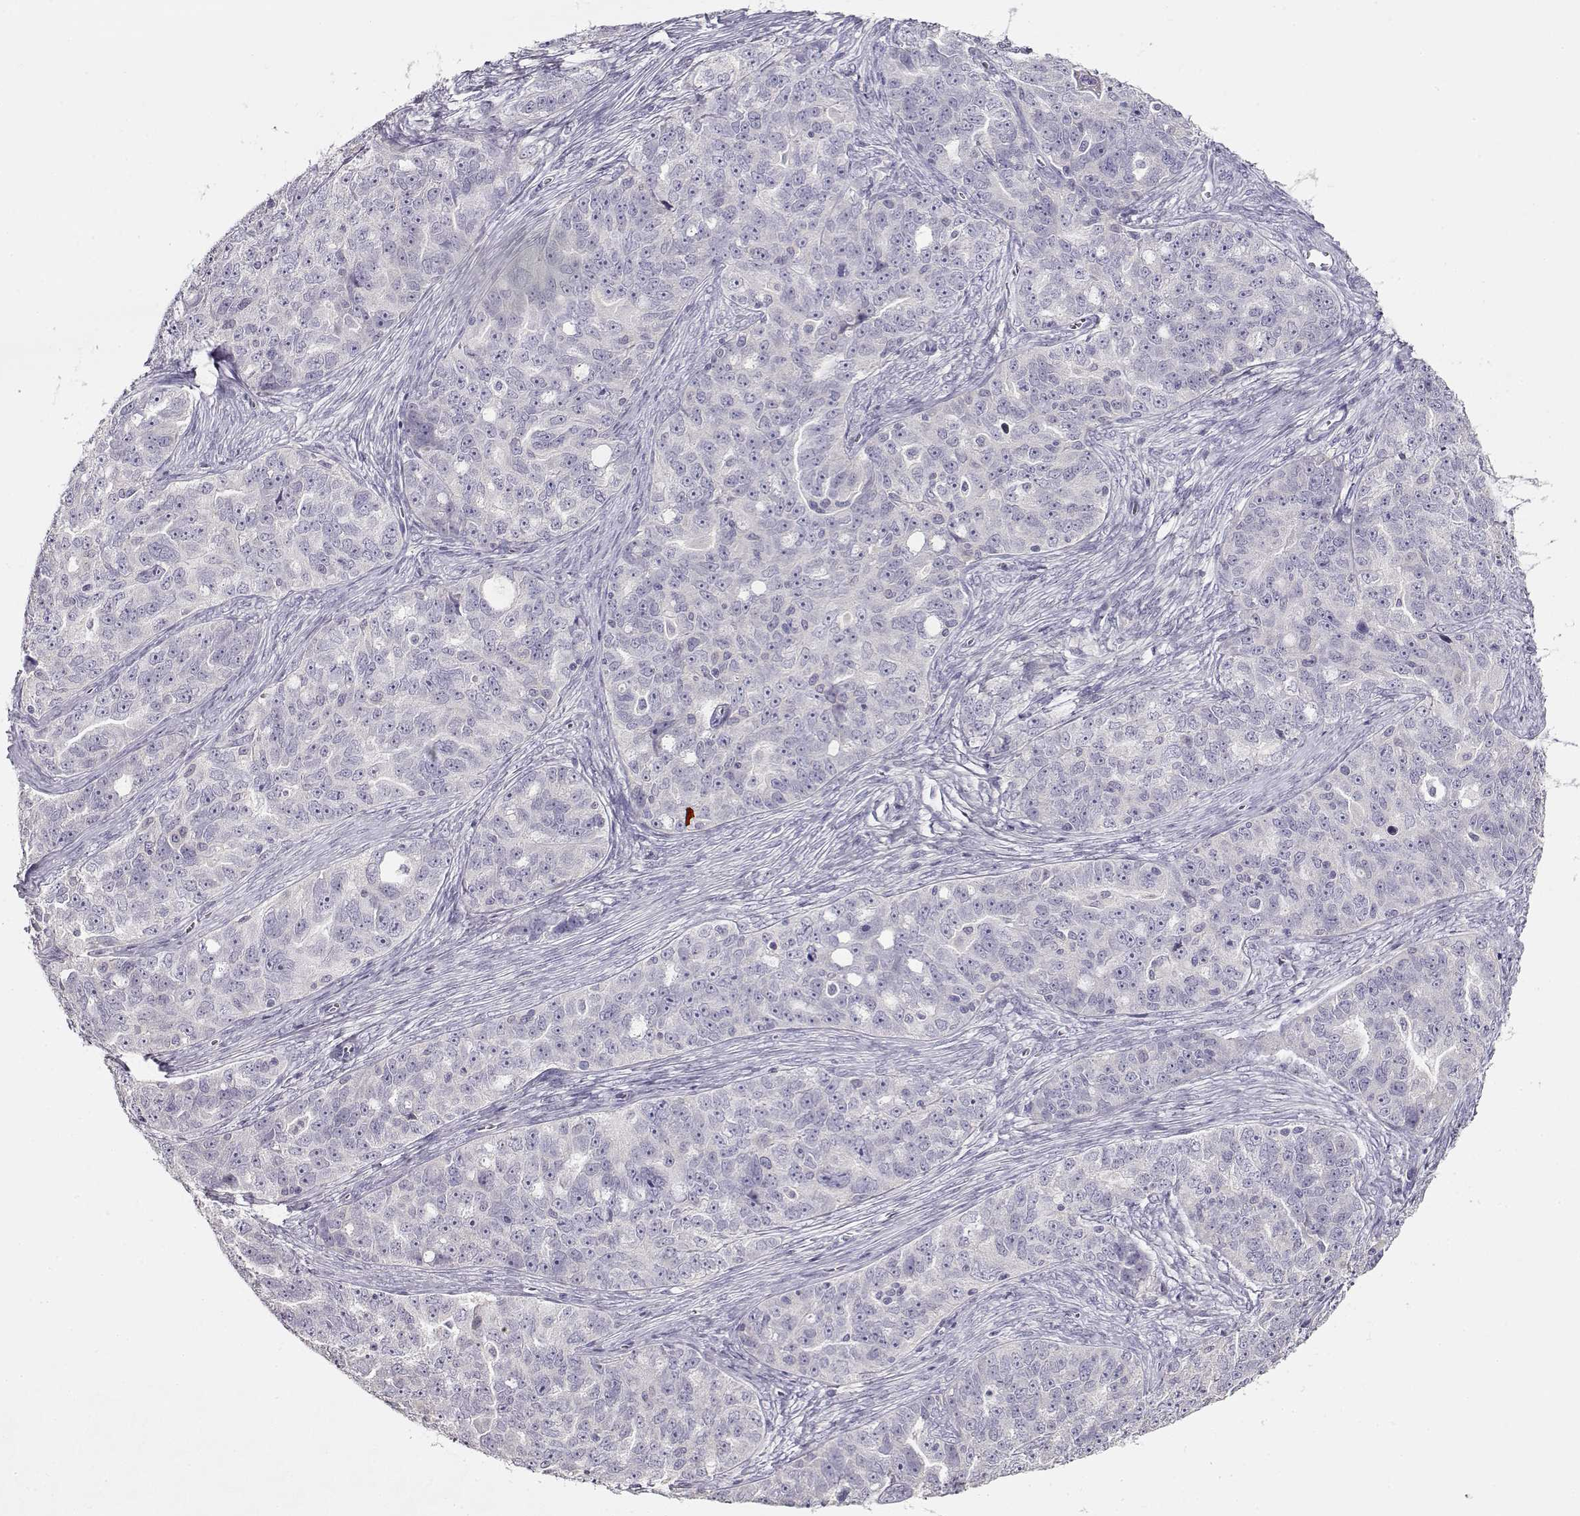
{"staining": {"intensity": "negative", "quantity": "none", "location": "none"}, "tissue": "ovarian cancer", "cell_type": "Tumor cells", "image_type": "cancer", "snomed": [{"axis": "morphology", "description": "Cystadenocarcinoma, serous, NOS"}, {"axis": "topography", "description": "Ovary"}], "caption": "Tumor cells show no significant staining in ovarian serous cystadenocarcinoma.", "gene": "NDRG4", "patient": {"sex": "female", "age": 51}}